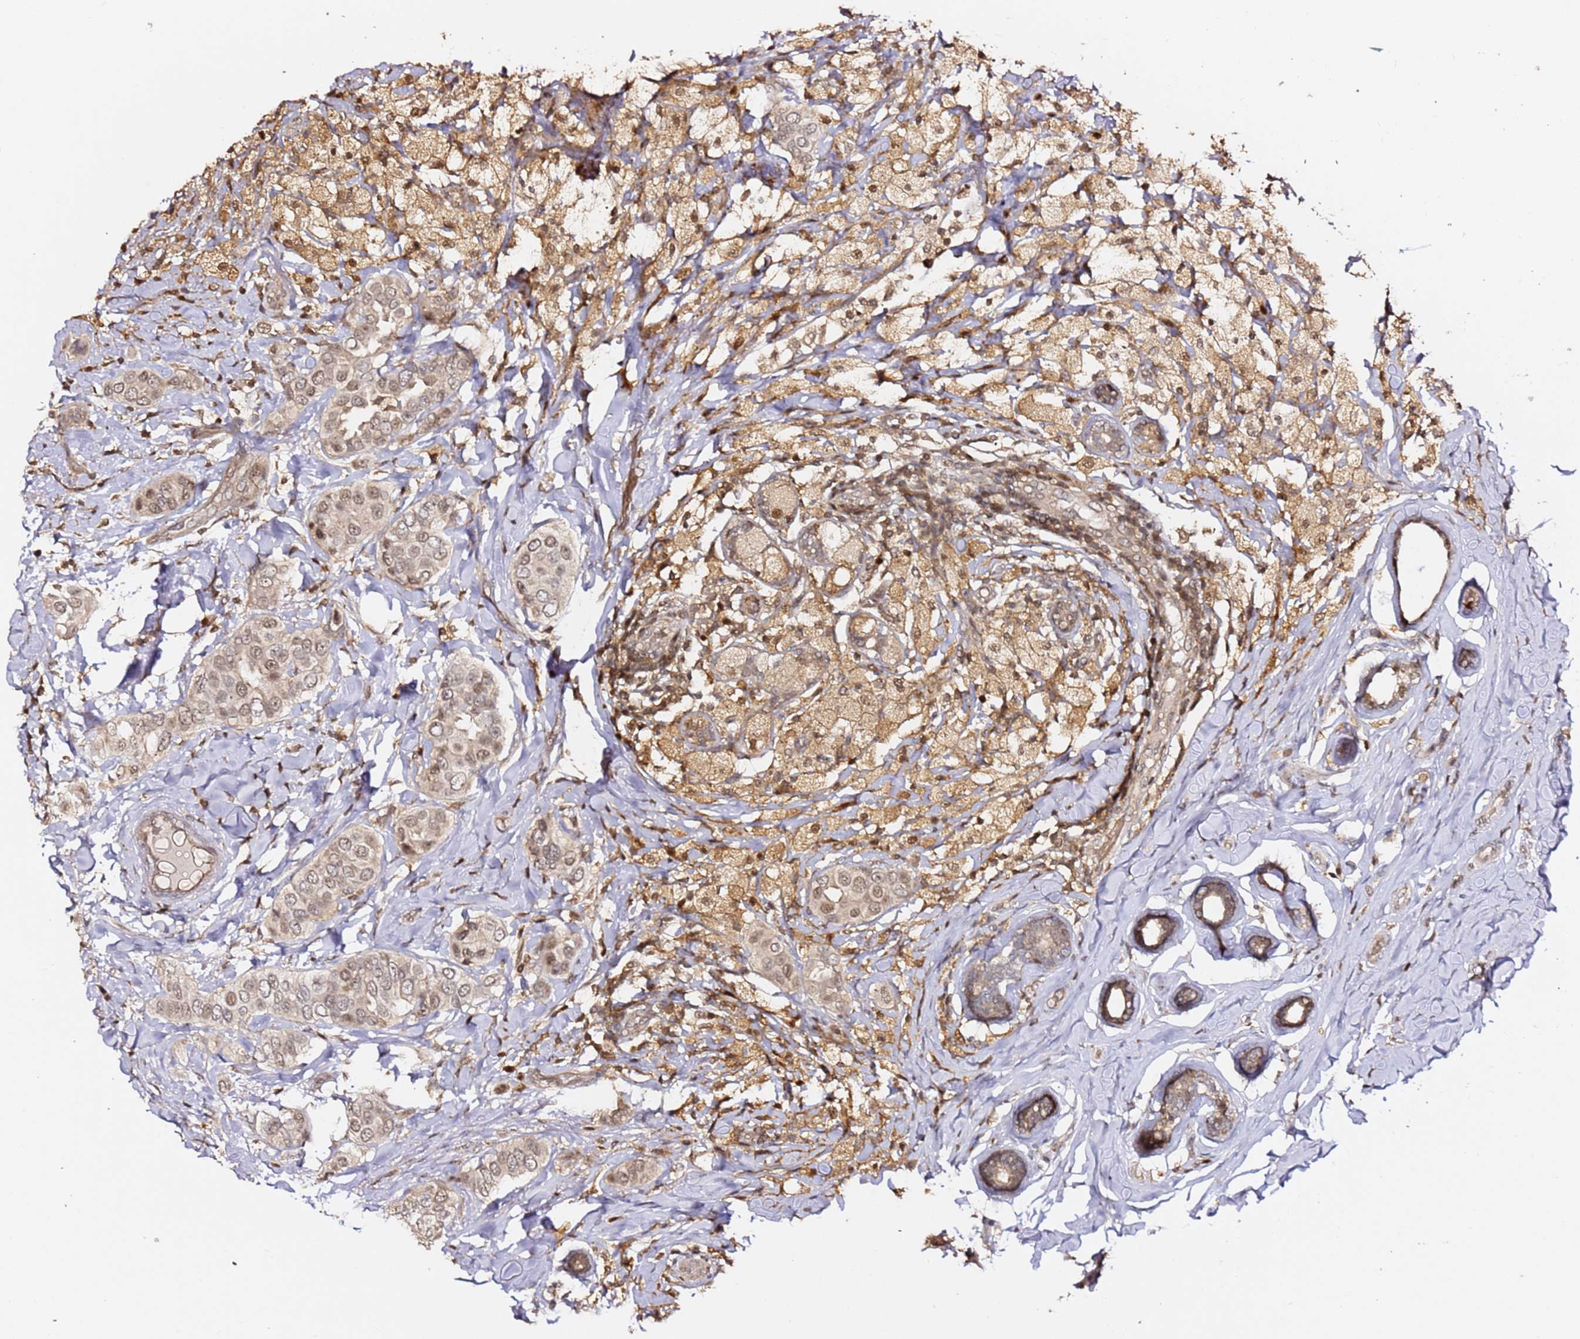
{"staining": {"intensity": "moderate", "quantity": ">75%", "location": "nuclear"}, "tissue": "breast cancer", "cell_type": "Tumor cells", "image_type": "cancer", "snomed": [{"axis": "morphology", "description": "Lobular carcinoma"}, {"axis": "topography", "description": "Breast"}], "caption": "IHC photomicrograph of neoplastic tissue: human lobular carcinoma (breast) stained using immunohistochemistry (IHC) reveals medium levels of moderate protein expression localized specifically in the nuclear of tumor cells, appearing as a nuclear brown color.", "gene": "OR5V1", "patient": {"sex": "female", "age": 51}}